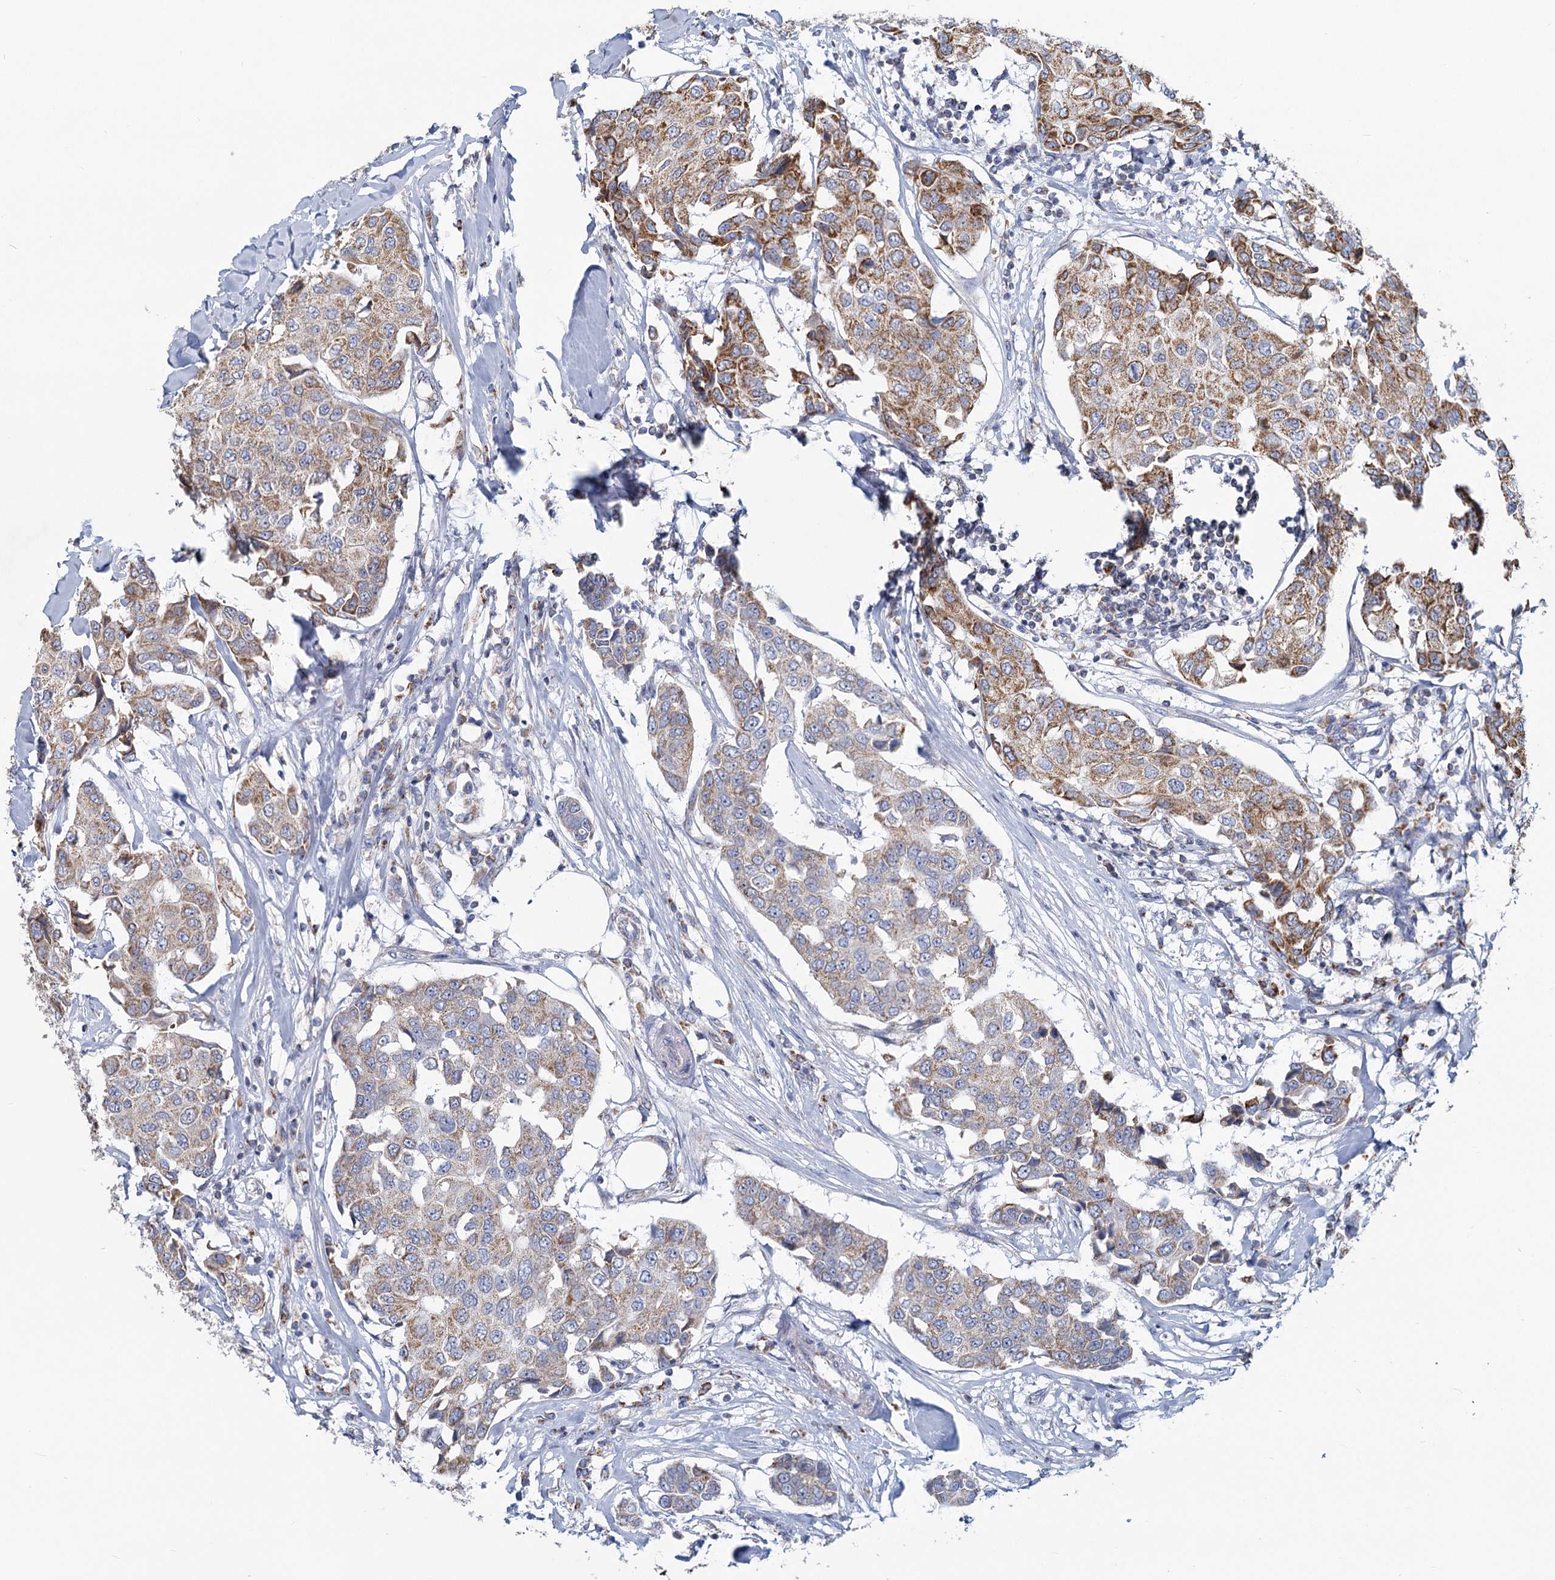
{"staining": {"intensity": "moderate", "quantity": "<25%", "location": "cytoplasmic/membranous"}, "tissue": "breast cancer", "cell_type": "Tumor cells", "image_type": "cancer", "snomed": [{"axis": "morphology", "description": "Duct carcinoma"}, {"axis": "topography", "description": "Breast"}], "caption": "Breast infiltrating ductal carcinoma stained with a brown dye exhibits moderate cytoplasmic/membranous positive expression in approximately <25% of tumor cells.", "gene": "NDUFC2", "patient": {"sex": "female", "age": 80}}